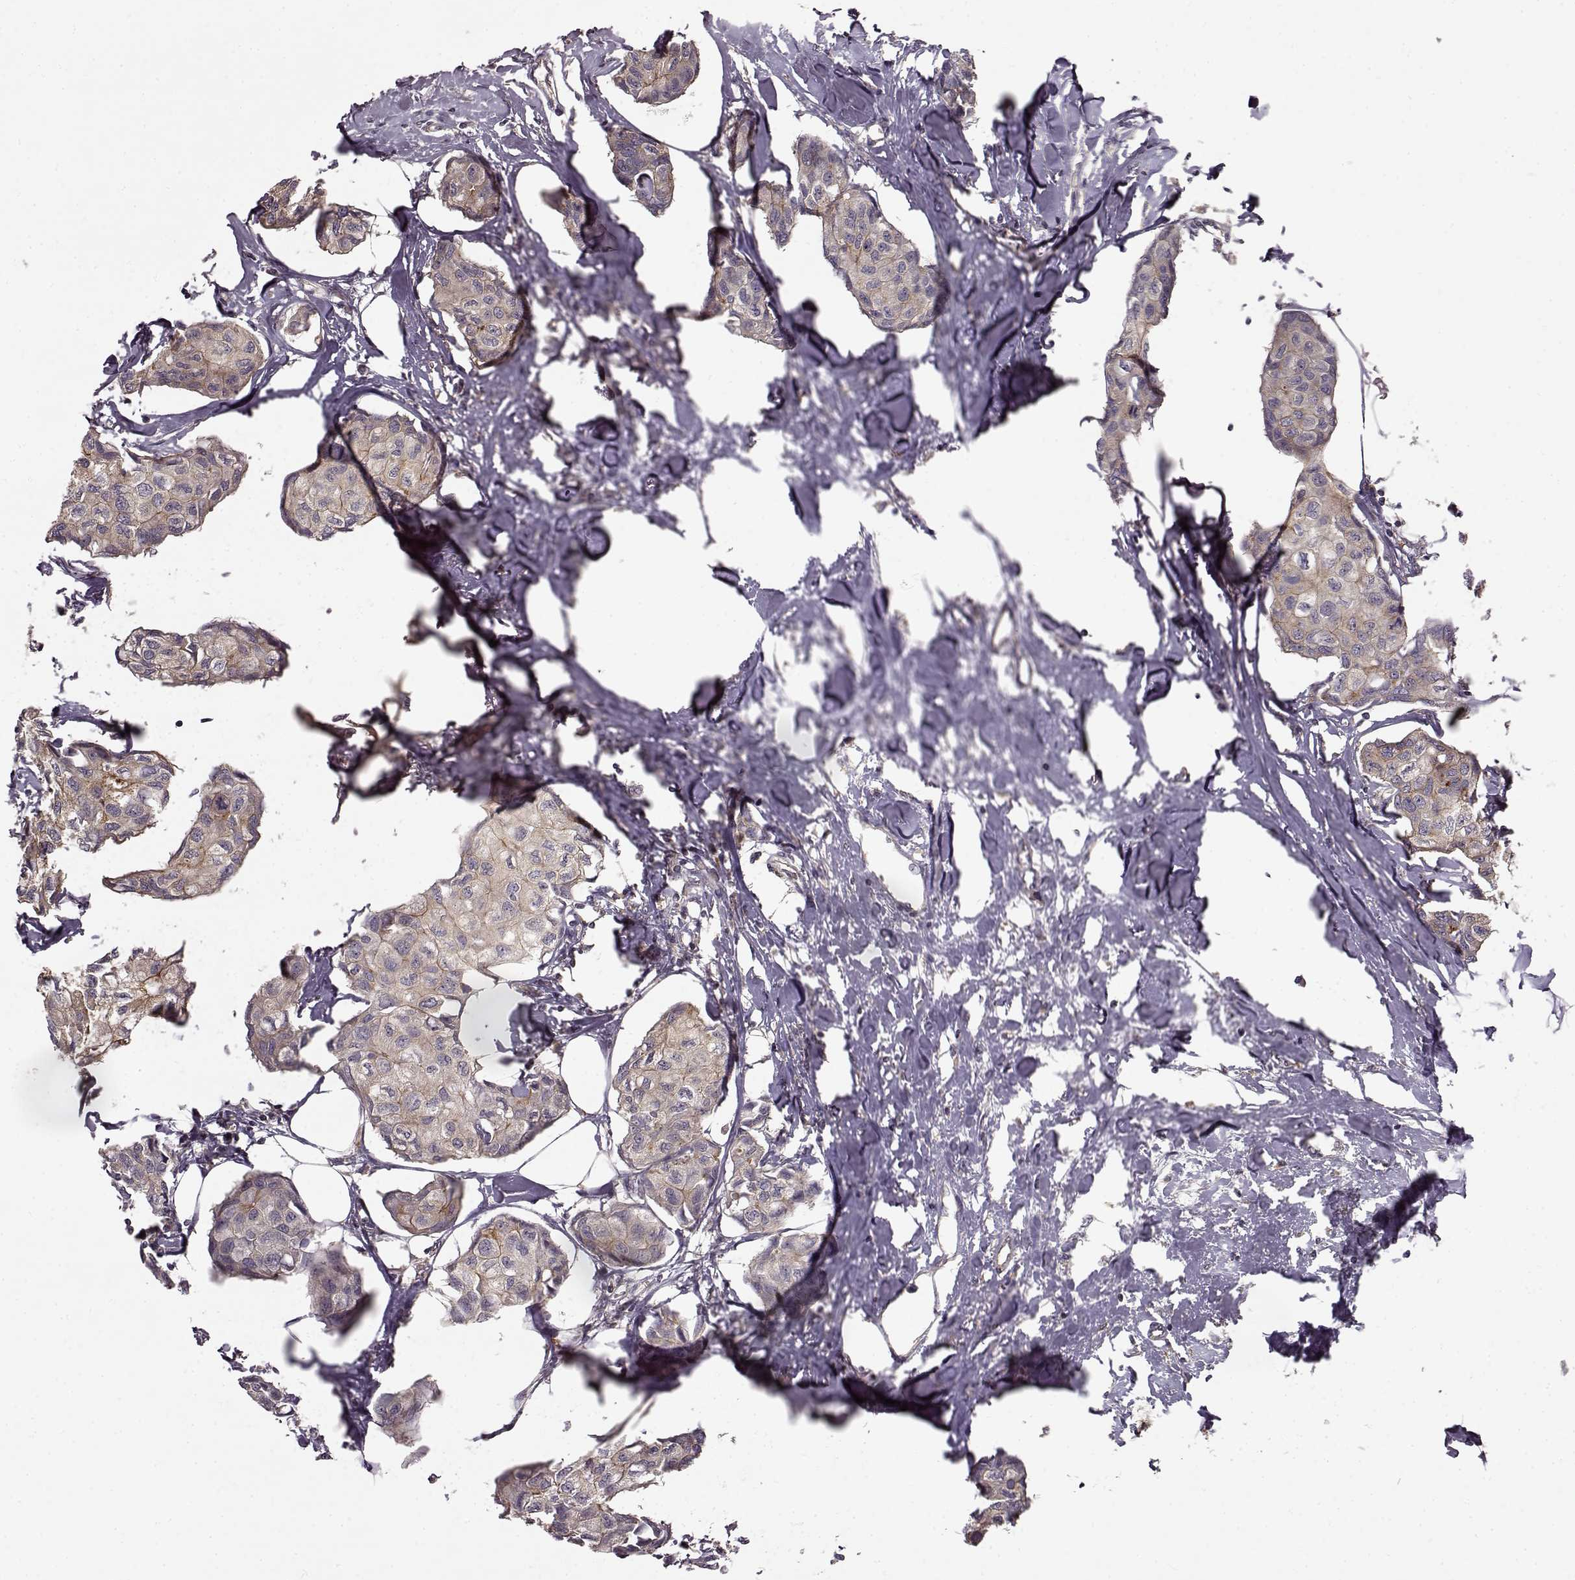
{"staining": {"intensity": "moderate", "quantity": "<25%", "location": "cytoplasmic/membranous"}, "tissue": "breast cancer", "cell_type": "Tumor cells", "image_type": "cancer", "snomed": [{"axis": "morphology", "description": "Duct carcinoma"}, {"axis": "topography", "description": "Breast"}], "caption": "Moderate cytoplasmic/membranous protein expression is present in about <25% of tumor cells in breast invasive ductal carcinoma. The protein of interest is stained brown, and the nuclei are stained in blue (DAB IHC with brightfield microscopy, high magnification).", "gene": "IFRD2", "patient": {"sex": "female", "age": 80}}